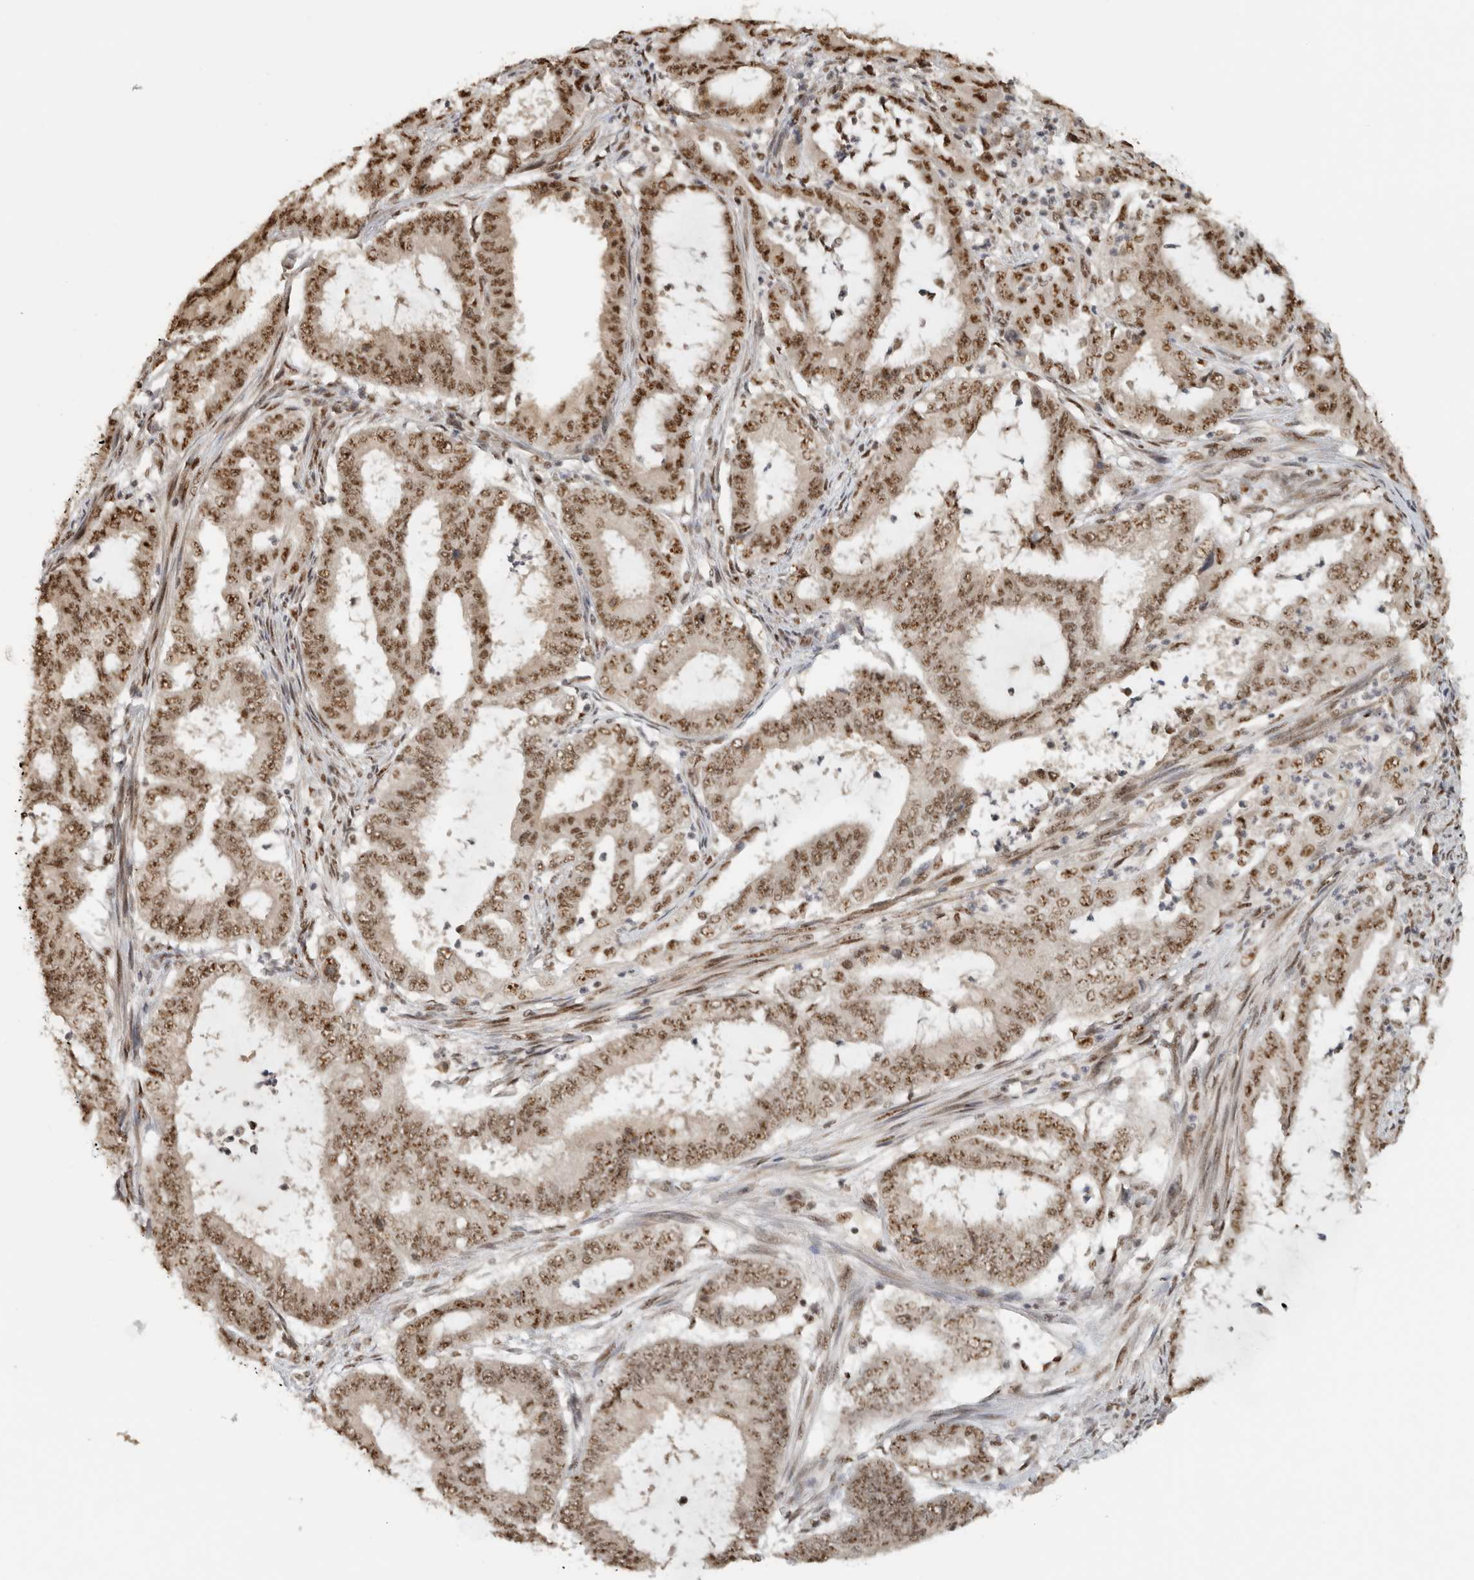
{"staining": {"intensity": "moderate", "quantity": ">75%", "location": "nuclear"}, "tissue": "endometrial cancer", "cell_type": "Tumor cells", "image_type": "cancer", "snomed": [{"axis": "morphology", "description": "Adenocarcinoma, NOS"}, {"axis": "topography", "description": "Endometrium"}], "caption": "Brown immunohistochemical staining in endometrial adenocarcinoma shows moderate nuclear expression in about >75% of tumor cells.", "gene": "EBNA1BP2", "patient": {"sex": "female", "age": 51}}